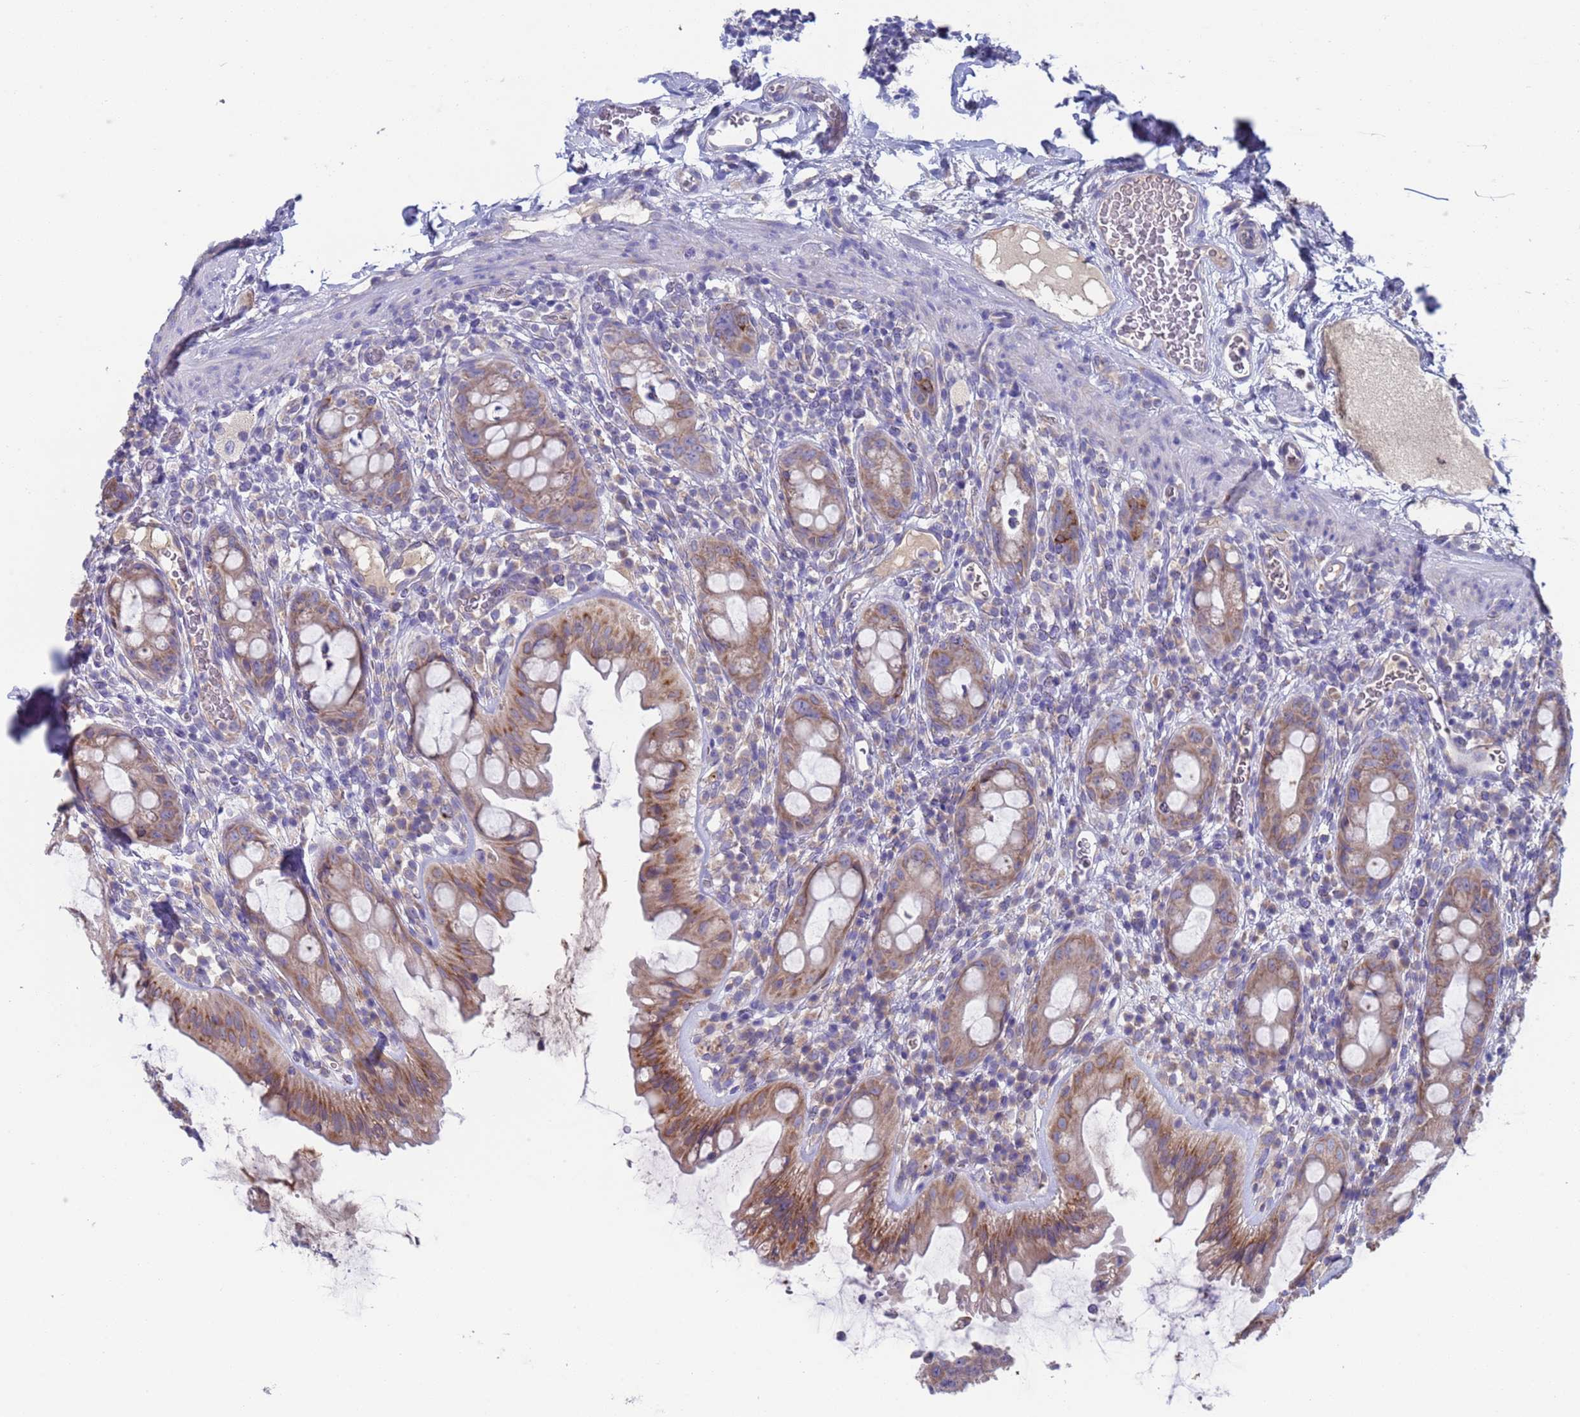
{"staining": {"intensity": "moderate", "quantity": ">75%", "location": "cytoplasmic/membranous"}, "tissue": "rectum", "cell_type": "Glandular cells", "image_type": "normal", "snomed": [{"axis": "morphology", "description": "Normal tissue, NOS"}, {"axis": "topography", "description": "Rectum"}], "caption": "A medium amount of moderate cytoplasmic/membranous expression is appreciated in approximately >75% of glandular cells in unremarkable rectum. The staining is performed using DAB (3,3'-diaminobenzidine) brown chromogen to label protein expression. The nuclei are counter-stained blue using hematoxylin.", "gene": "PET117", "patient": {"sex": "female", "age": 57}}